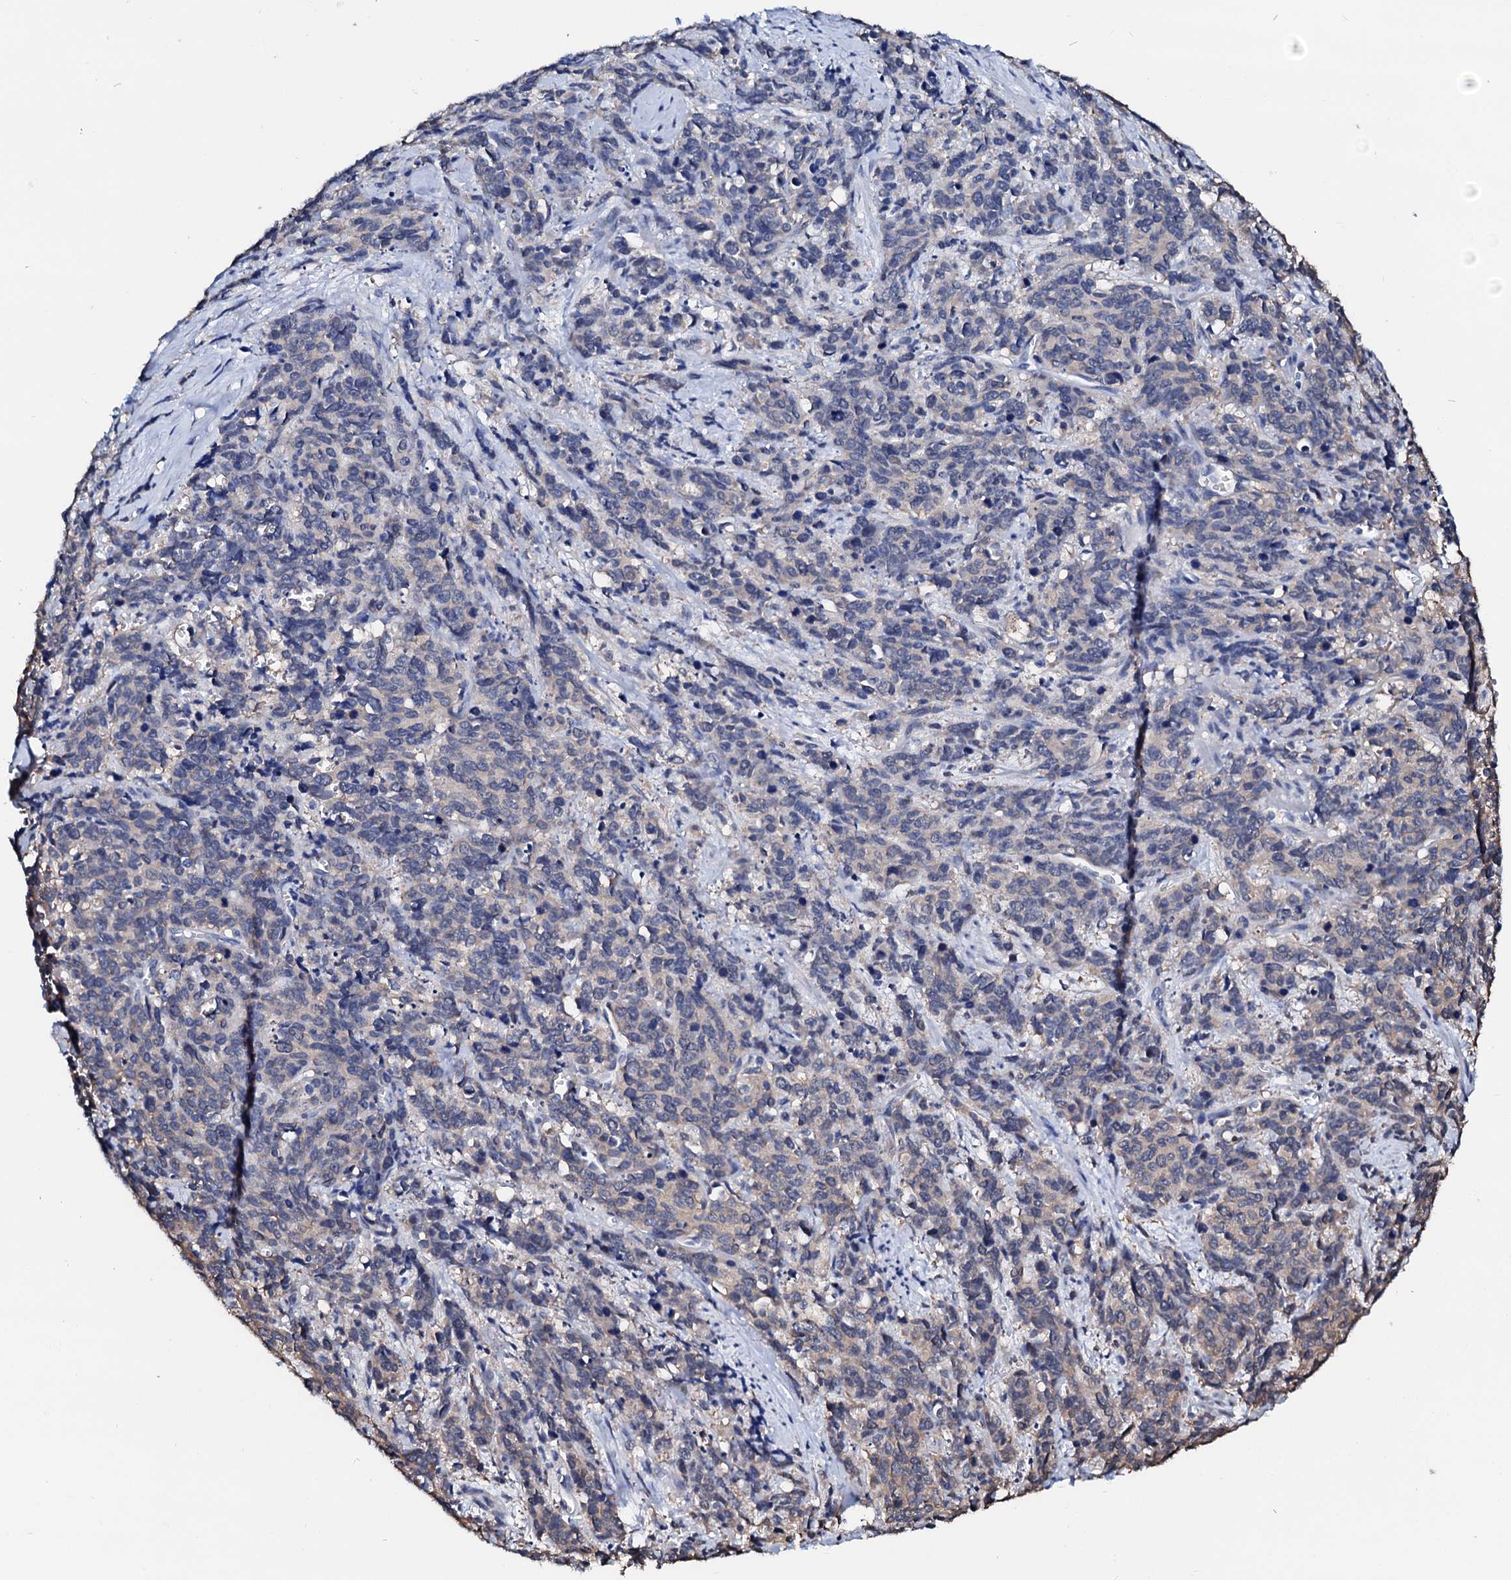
{"staining": {"intensity": "negative", "quantity": "none", "location": "none"}, "tissue": "cervical cancer", "cell_type": "Tumor cells", "image_type": "cancer", "snomed": [{"axis": "morphology", "description": "Squamous cell carcinoma, NOS"}, {"axis": "topography", "description": "Cervix"}], "caption": "There is no significant staining in tumor cells of cervical cancer.", "gene": "CSN2", "patient": {"sex": "female", "age": 60}}